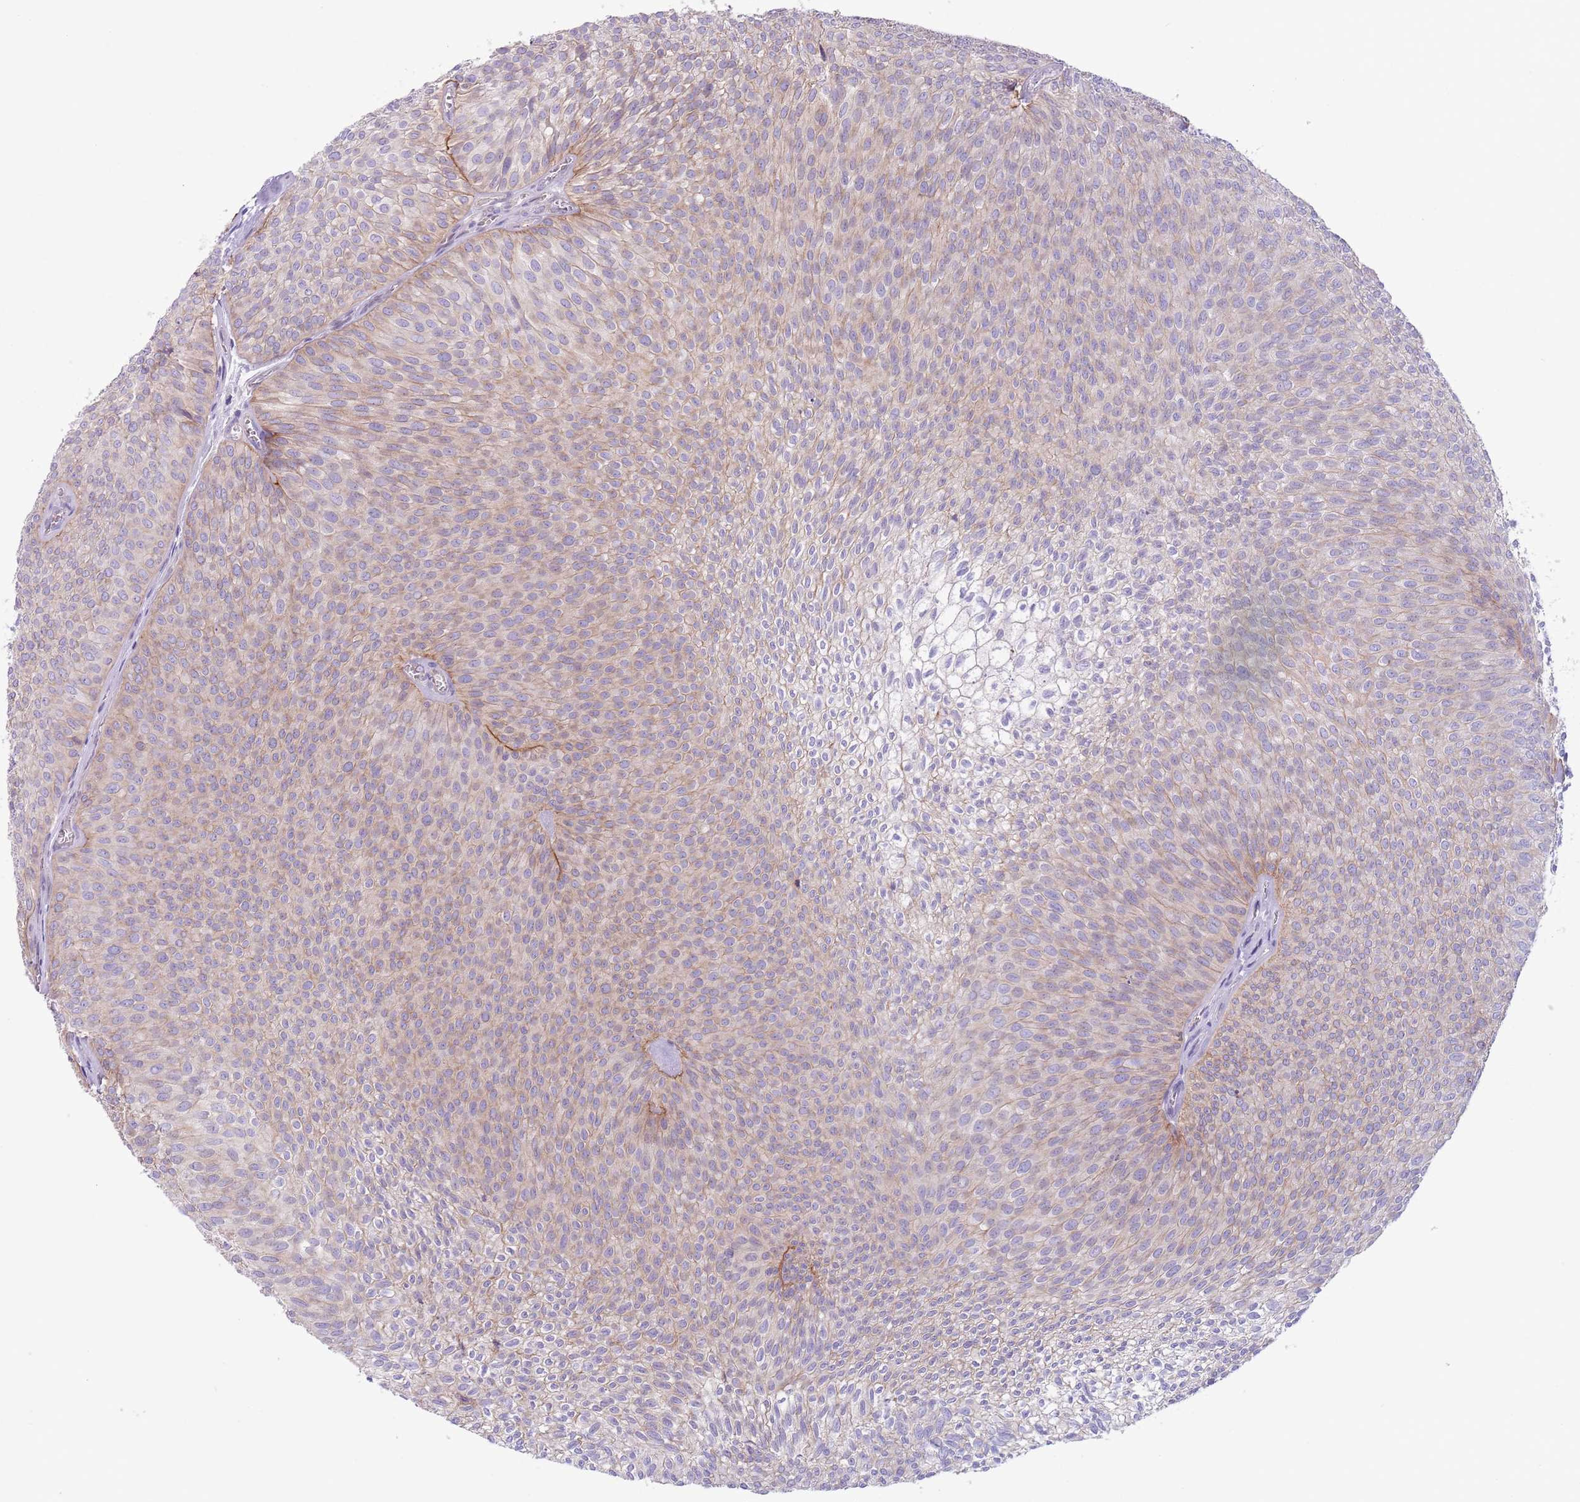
{"staining": {"intensity": "weak", "quantity": "<25%", "location": "cytoplasmic/membranous"}, "tissue": "urothelial cancer", "cell_type": "Tumor cells", "image_type": "cancer", "snomed": [{"axis": "morphology", "description": "Urothelial carcinoma, Low grade"}, {"axis": "topography", "description": "Urinary bladder"}], "caption": "Photomicrograph shows no significant protein staining in tumor cells of urothelial cancer.", "gene": "RBP3", "patient": {"sex": "male", "age": 91}}